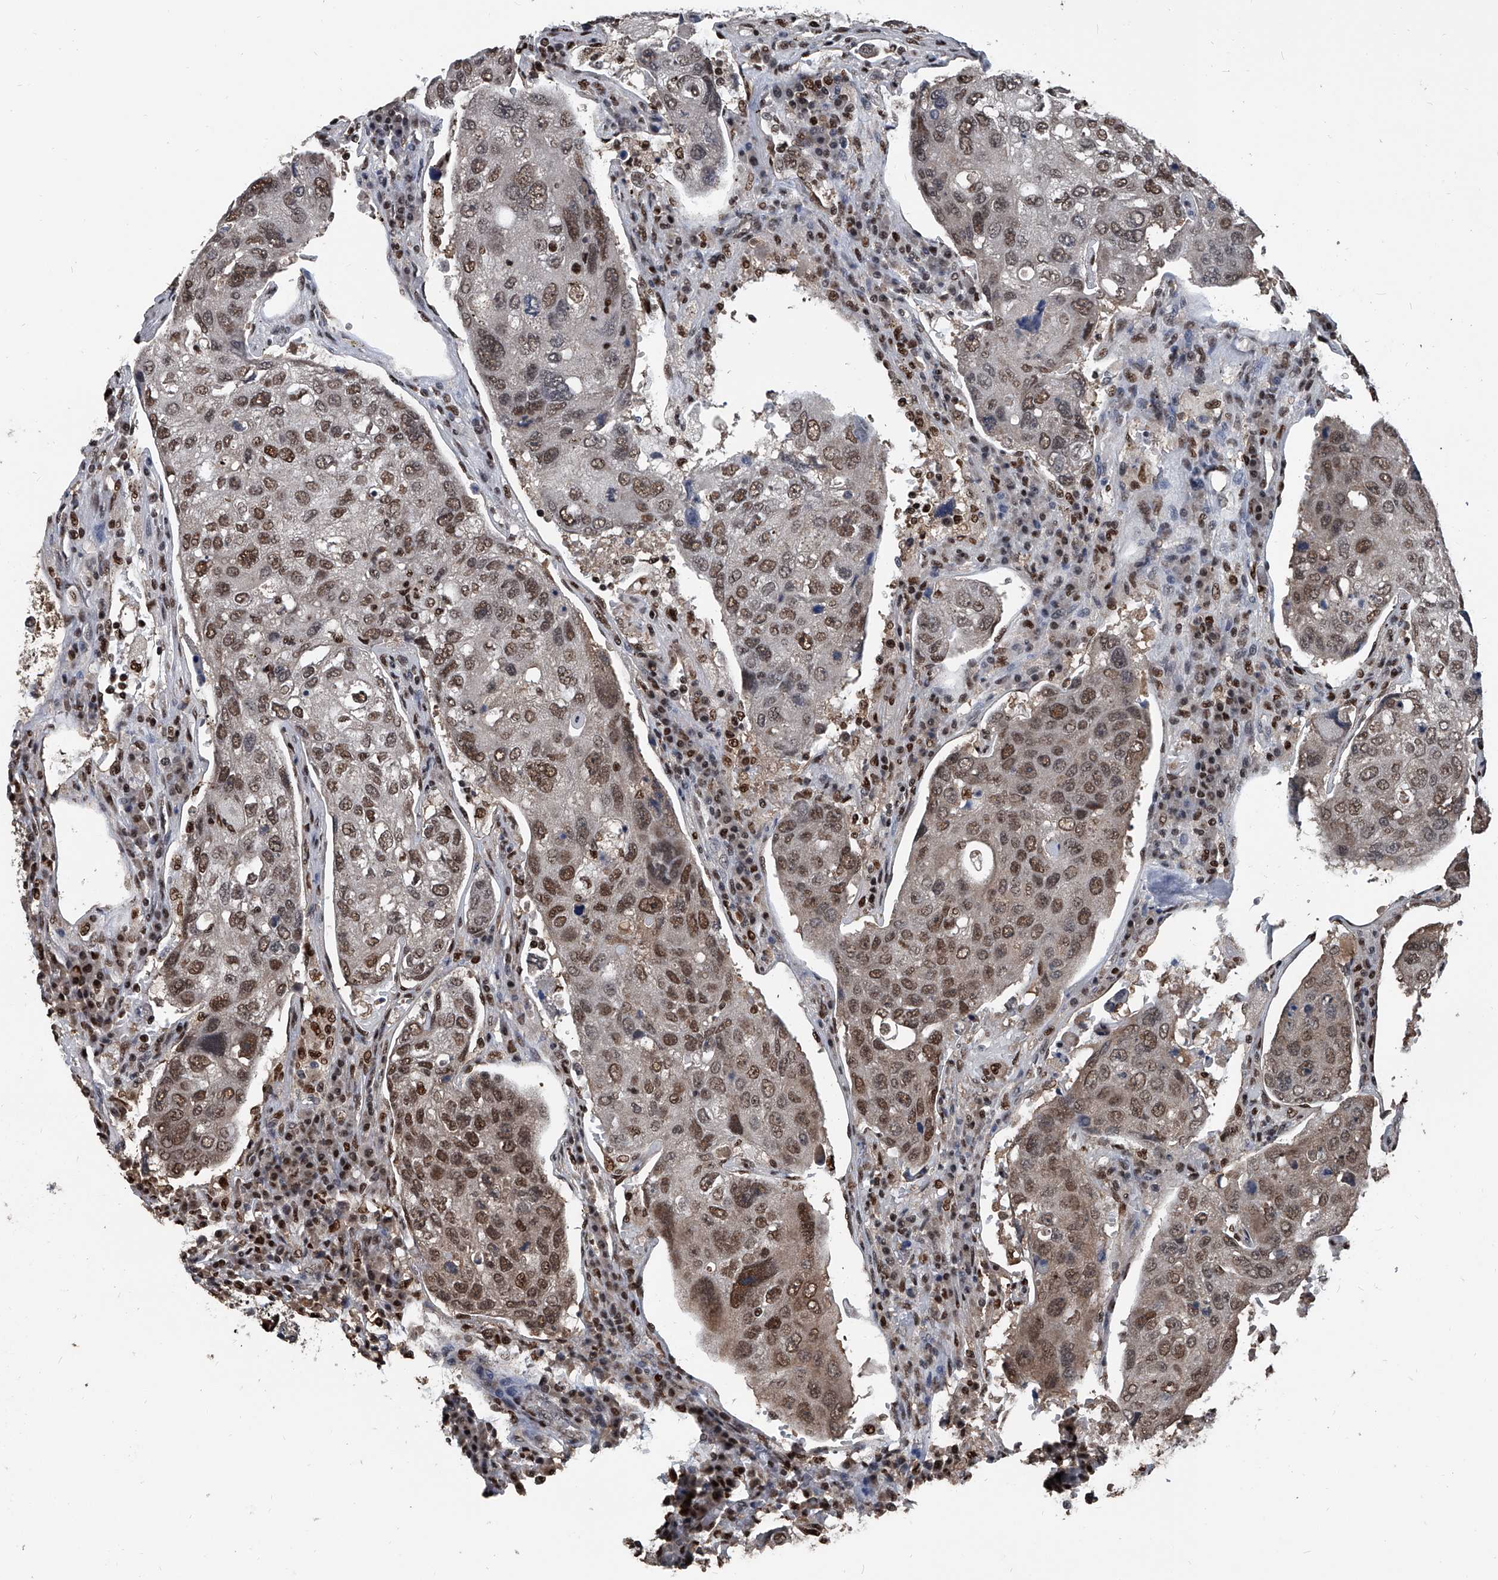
{"staining": {"intensity": "moderate", "quantity": ">75%", "location": "nuclear"}, "tissue": "urothelial cancer", "cell_type": "Tumor cells", "image_type": "cancer", "snomed": [{"axis": "morphology", "description": "Urothelial carcinoma, High grade"}, {"axis": "topography", "description": "Lymph node"}, {"axis": "topography", "description": "Urinary bladder"}], "caption": "Immunohistochemical staining of urothelial carcinoma (high-grade) exhibits medium levels of moderate nuclear expression in approximately >75% of tumor cells.", "gene": "FKBP5", "patient": {"sex": "male", "age": 51}}